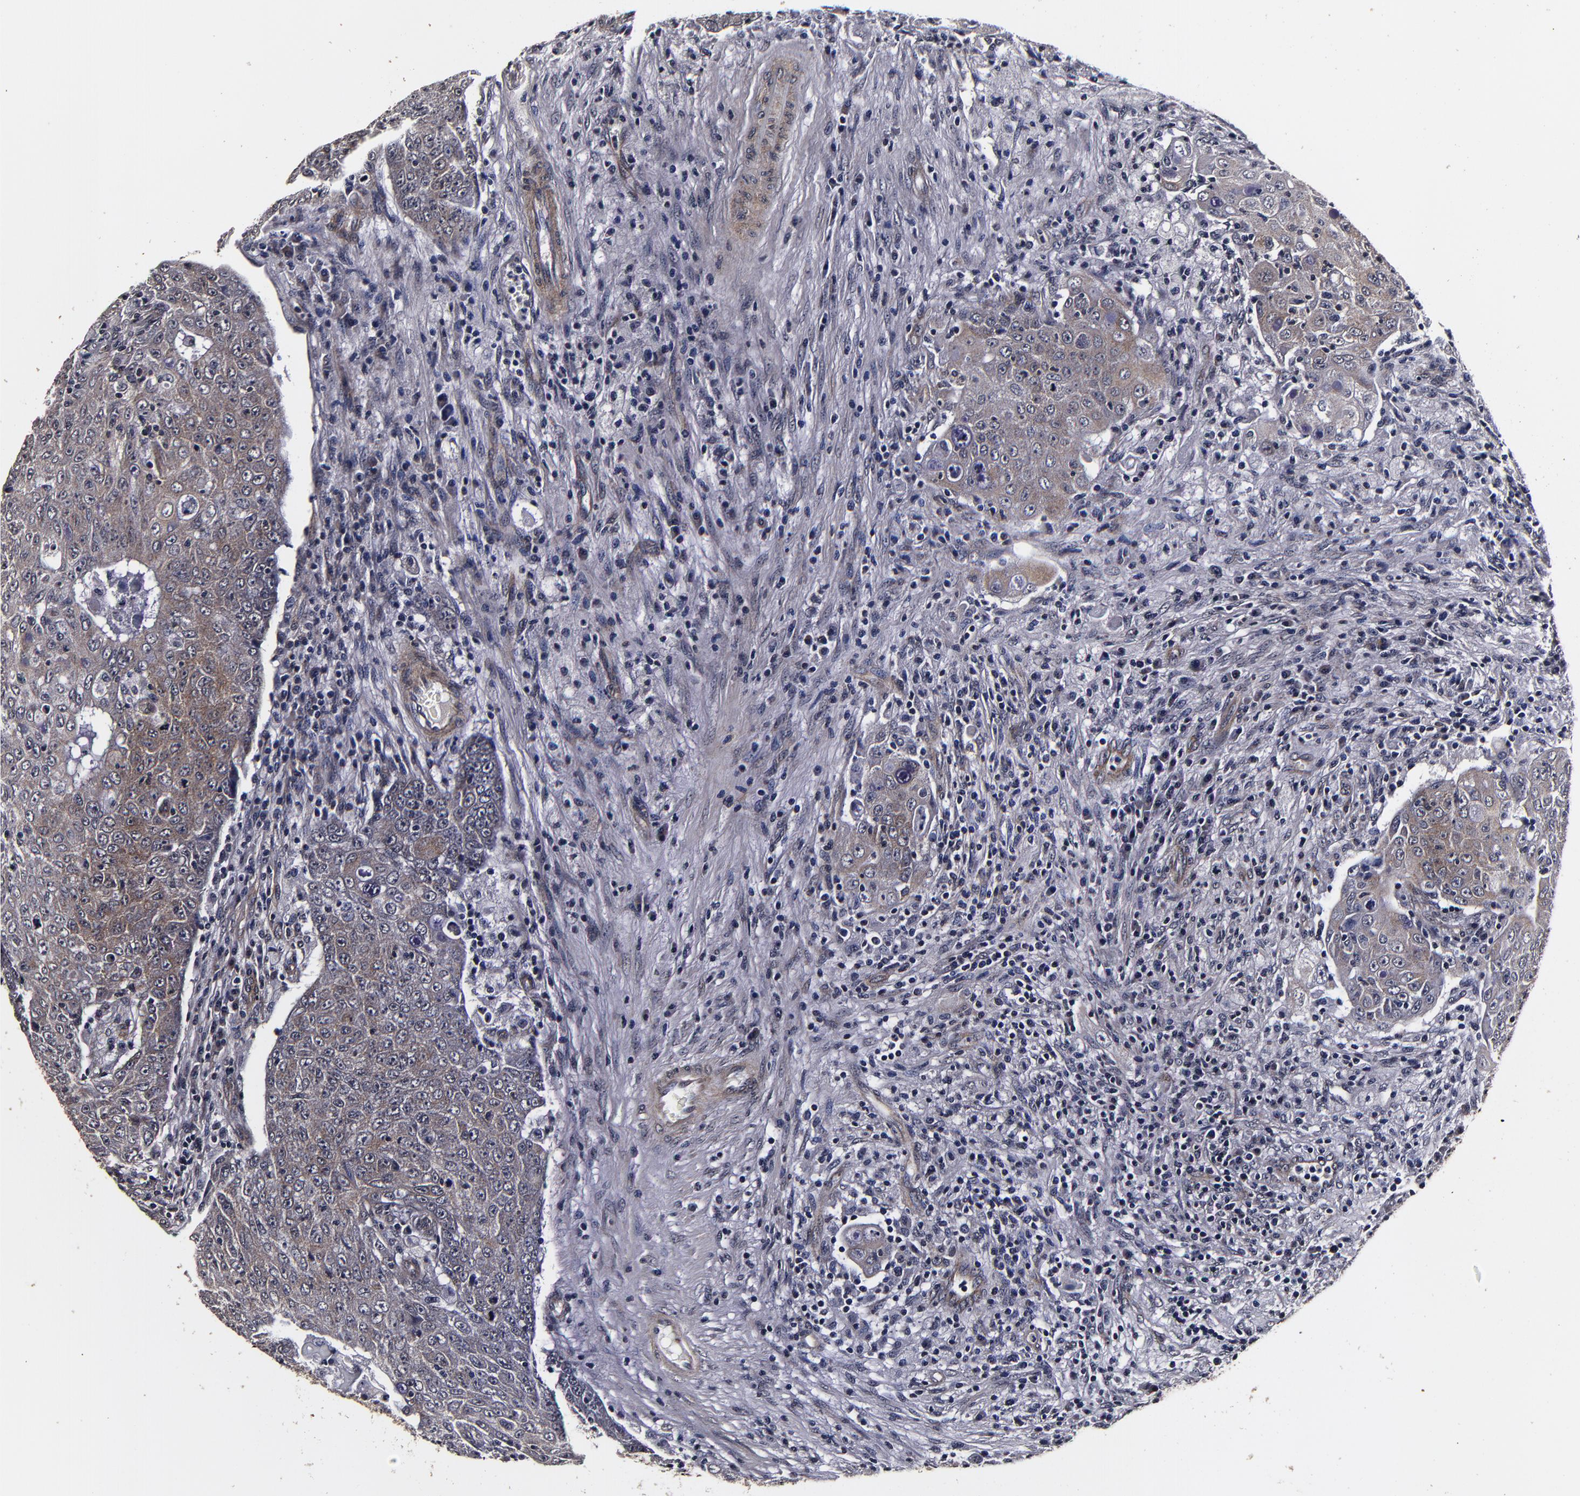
{"staining": {"intensity": "weak", "quantity": ">75%", "location": "cytoplasmic/membranous"}, "tissue": "lymph node", "cell_type": "Germinal center cells", "image_type": "normal", "snomed": [{"axis": "morphology", "description": "Normal tissue, NOS"}, {"axis": "topography", "description": "Lymph node"}], "caption": "Immunohistochemistry (IHC) of unremarkable lymph node exhibits low levels of weak cytoplasmic/membranous staining in about >75% of germinal center cells.", "gene": "MMP15", "patient": {"sex": "female", "age": 42}}